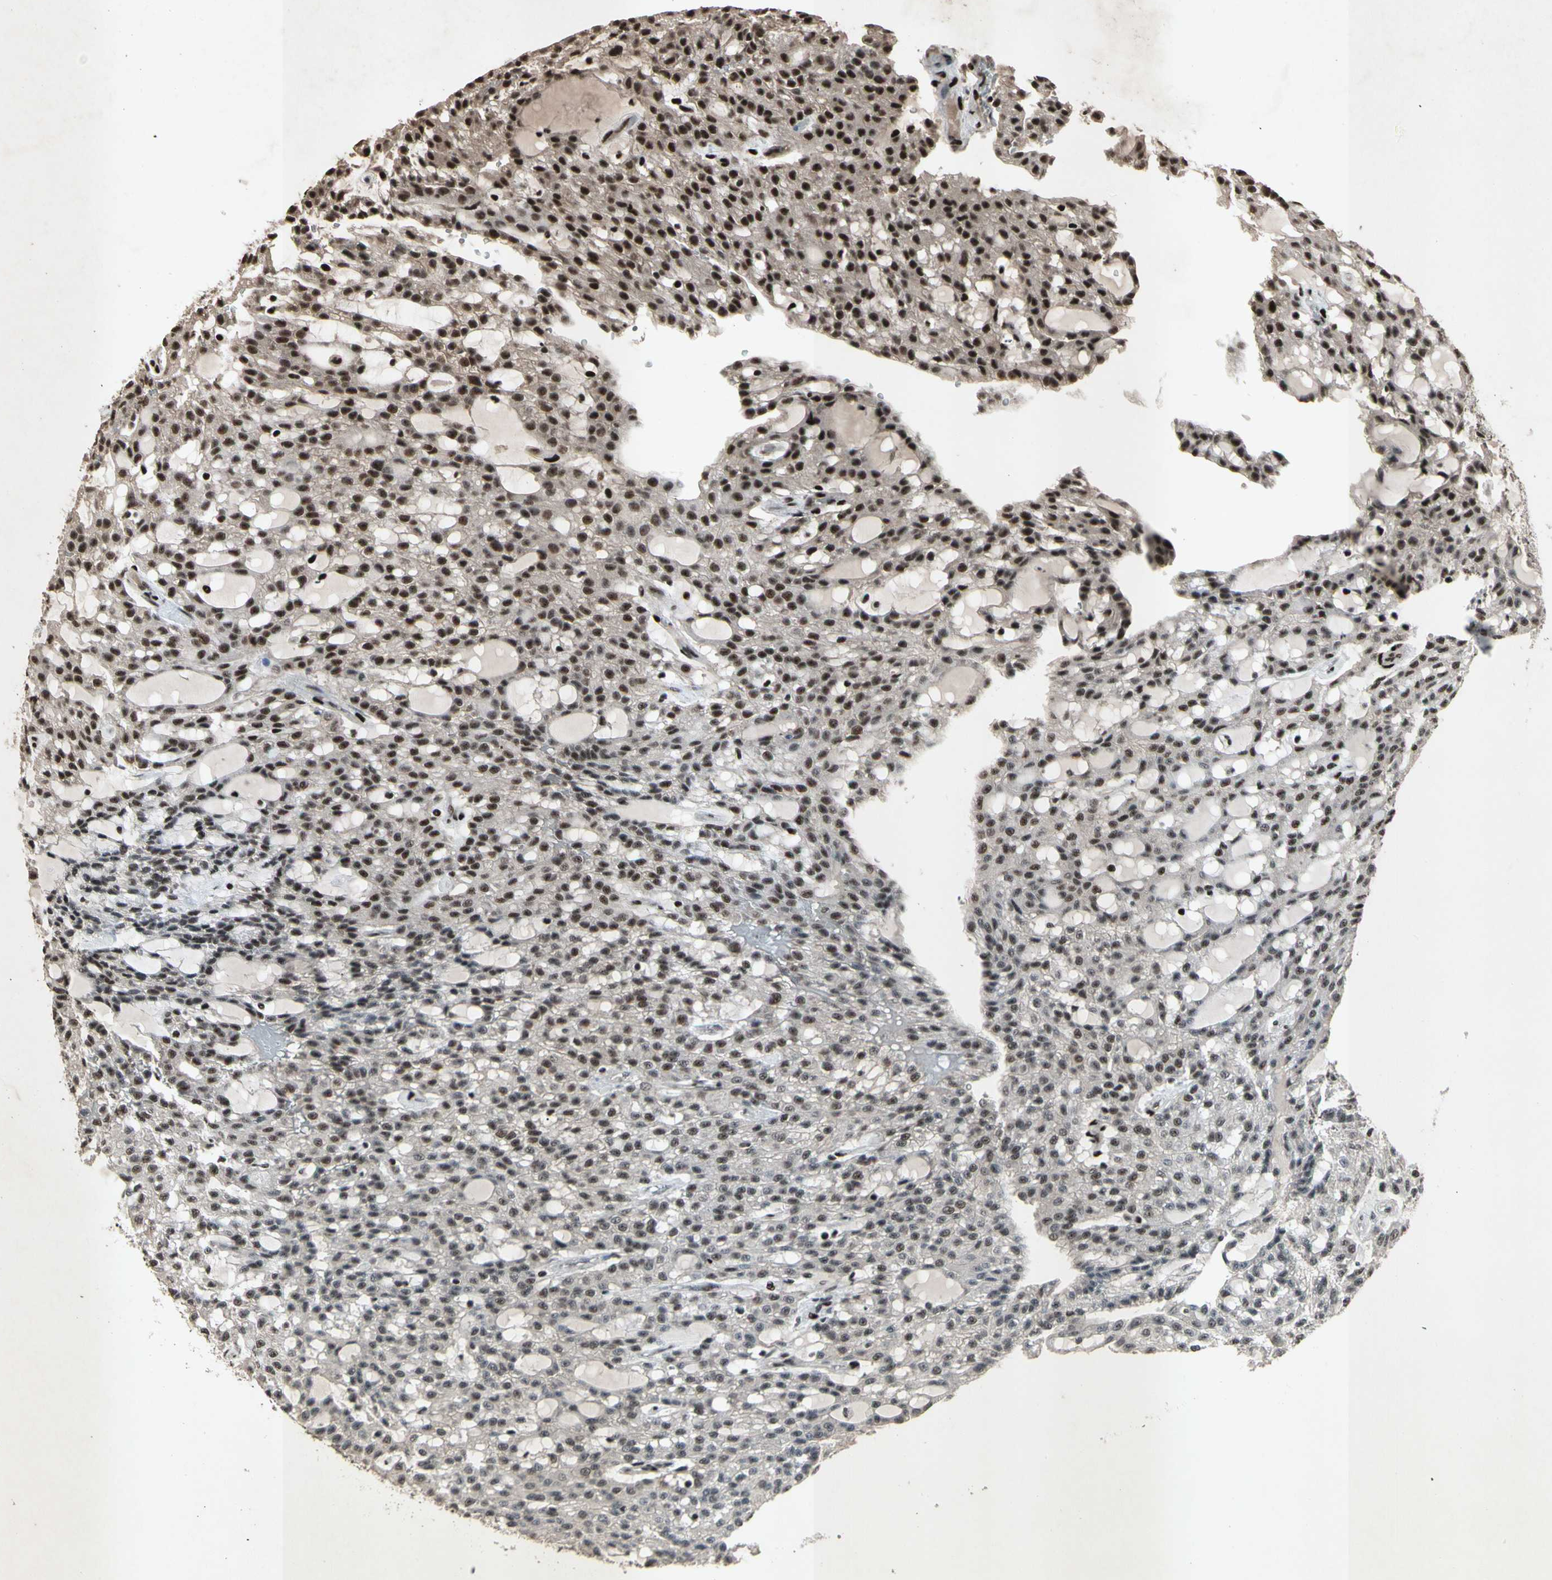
{"staining": {"intensity": "strong", "quantity": "25%-75%", "location": "nuclear"}, "tissue": "renal cancer", "cell_type": "Tumor cells", "image_type": "cancer", "snomed": [{"axis": "morphology", "description": "Adenocarcinoma, NOS"}, {"axis": "topography", "description": "Kidney"}], "caption": "This is a histology image of immunohistochemistry staining of renal cancer, which shows strong positivity in the nuclear of tumor cells.", "gene": "TBX2", "patient": {"sex": "male", "age": 63}}